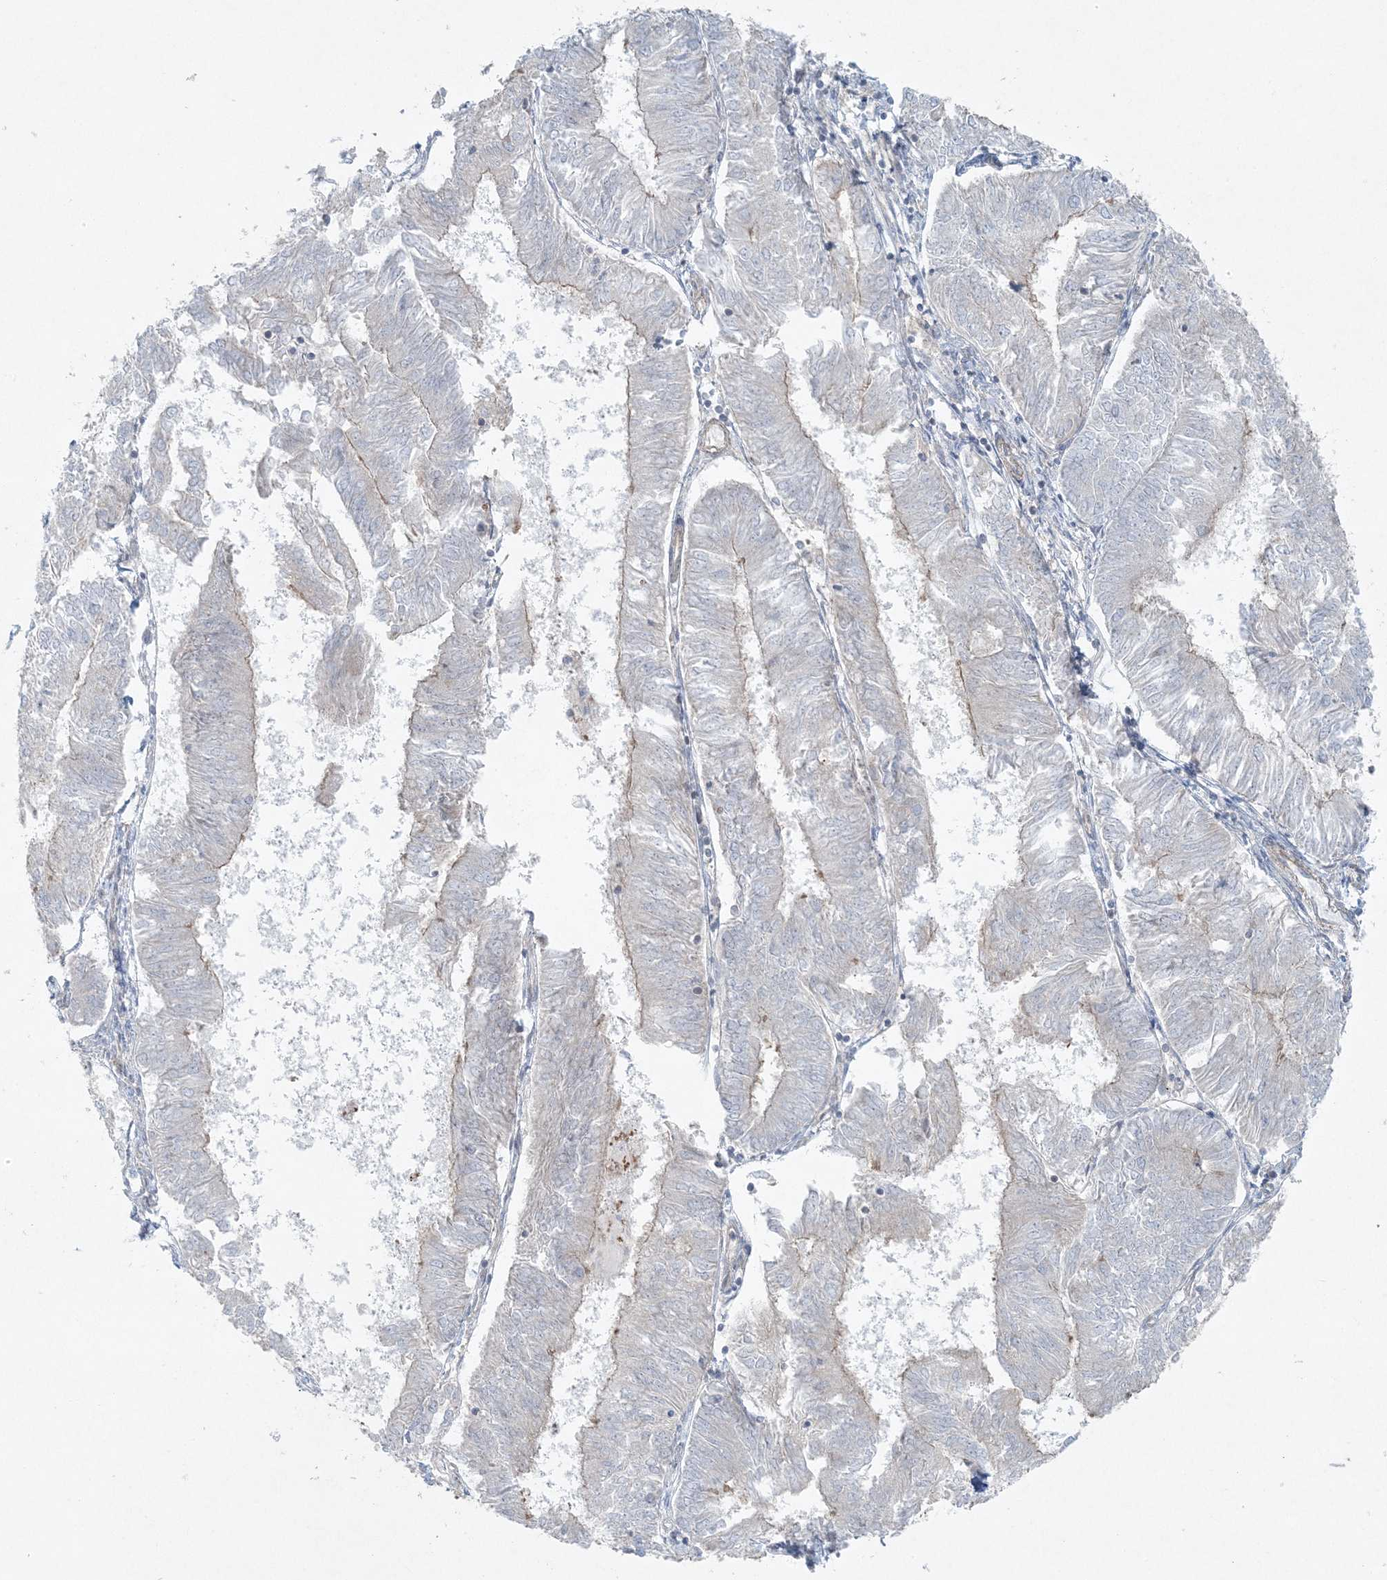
{"staining": {"intensity": "weak", "quantity": "<25%", "location": "cytoplasmic/membranous"}, "tissue": "endometrial cancer", "cell_type": "Tumor cells", "image_type": "cancer", "snomed": [{"axis": "morphology", "description": "Adenocarcinoma, NOS"}, {"axis": "topography", "description": "Endometrium"}], "caption": "Histopathology image shows no protein expression in tumor cells of endometrial adenocarcinoma tissue.", "gene": "PIK3R4", "patient": {"sex": "female", "age": 58}}